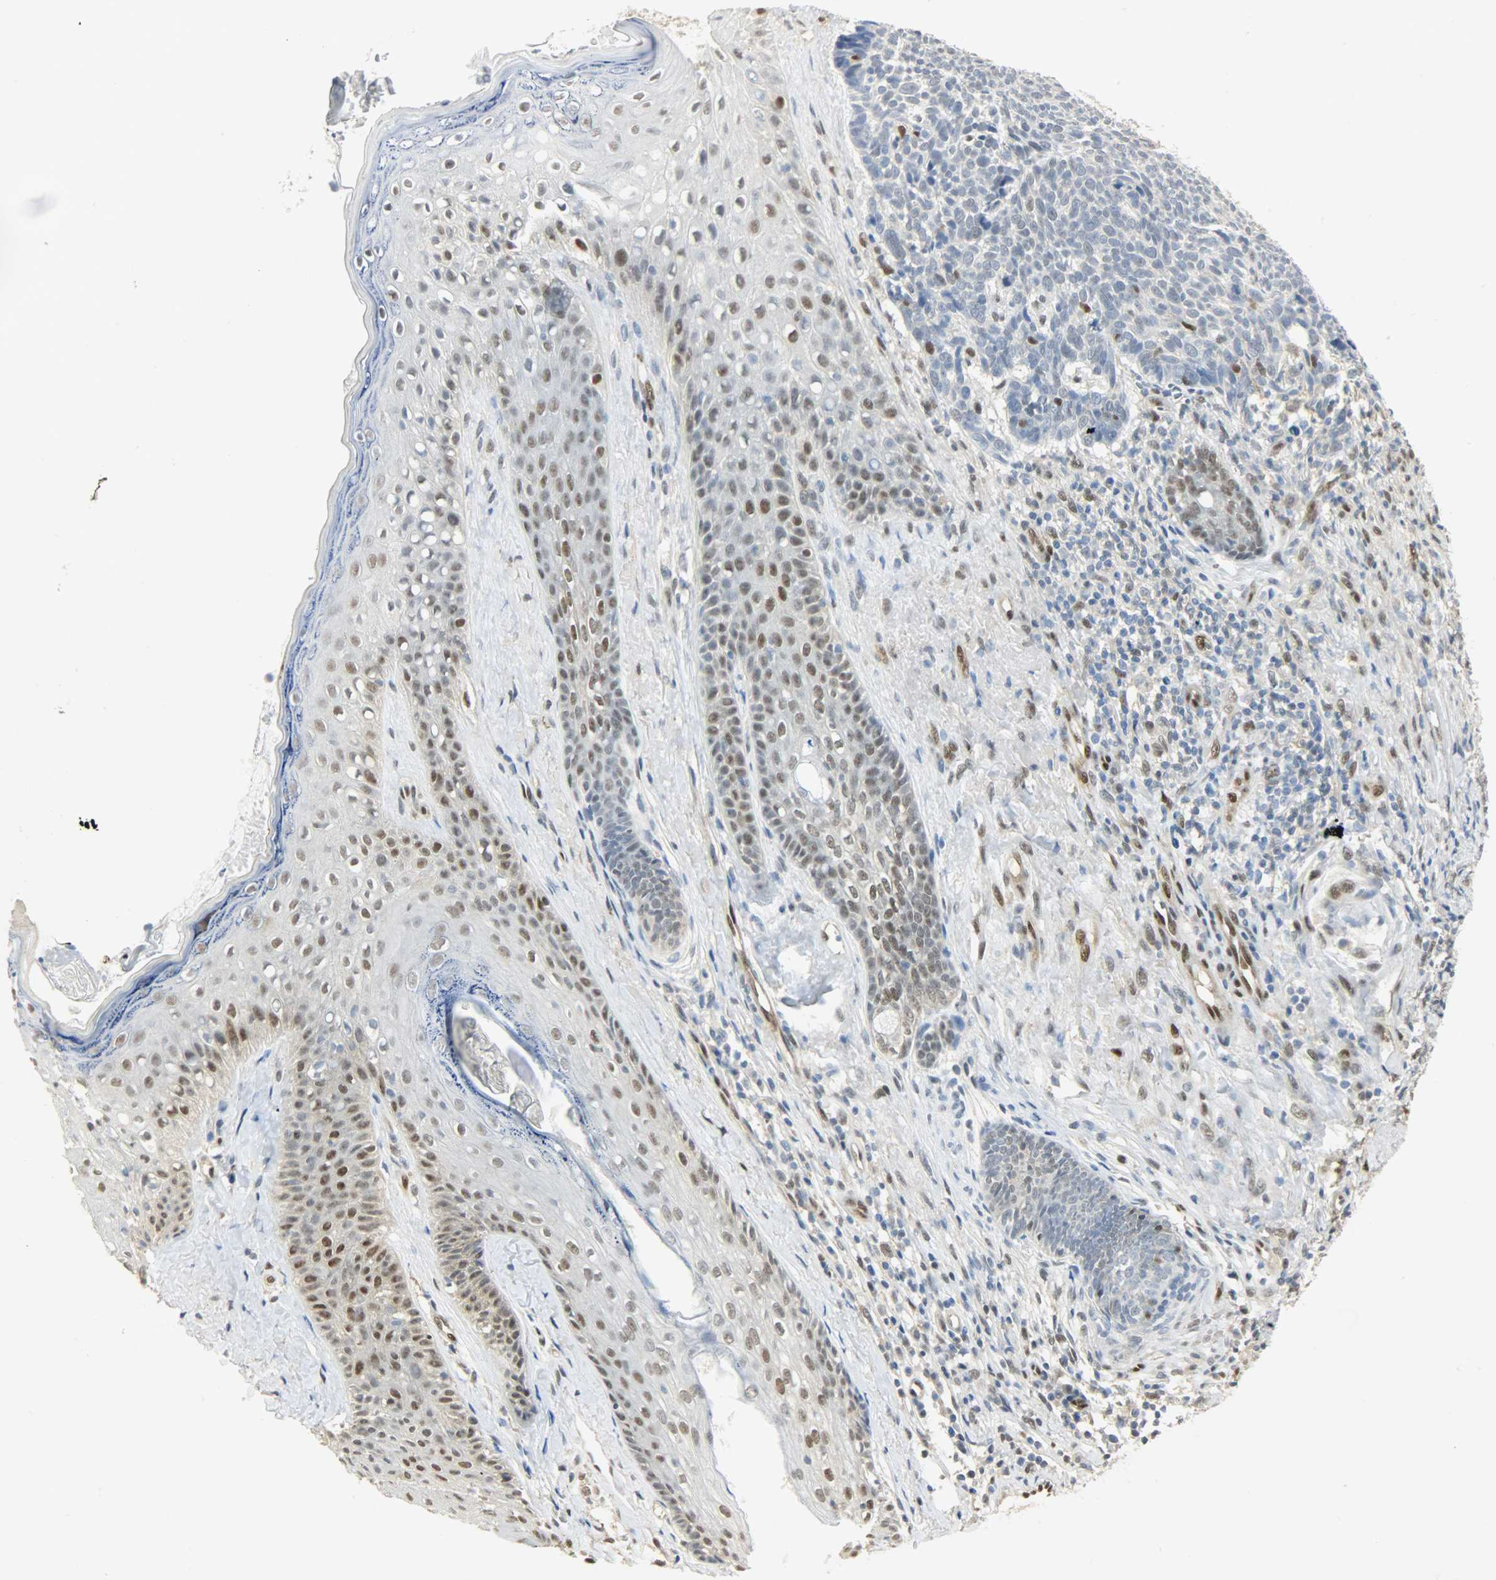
{"staining": {"intensity": "weak", "quantity": "<25%", "location": "nuclear"}, "tissue": "skin cancer", "cell_type": "Tumor cells", "image_type": "cancer", "snomed": [{"axis": "morphology", "description": "Basal cell carcinoma"}, {"axis": "topography", "description": "Skin"}], "caption": "High magnification brightfield microscopy of basal cell carcinoma (skin) stained with DAB (brown) and counterstained with hematoxylin (blue): tumor cells show no significant expression.", "gene": "NPEPL1", "patient": {"sex": "male", "age": 84}}